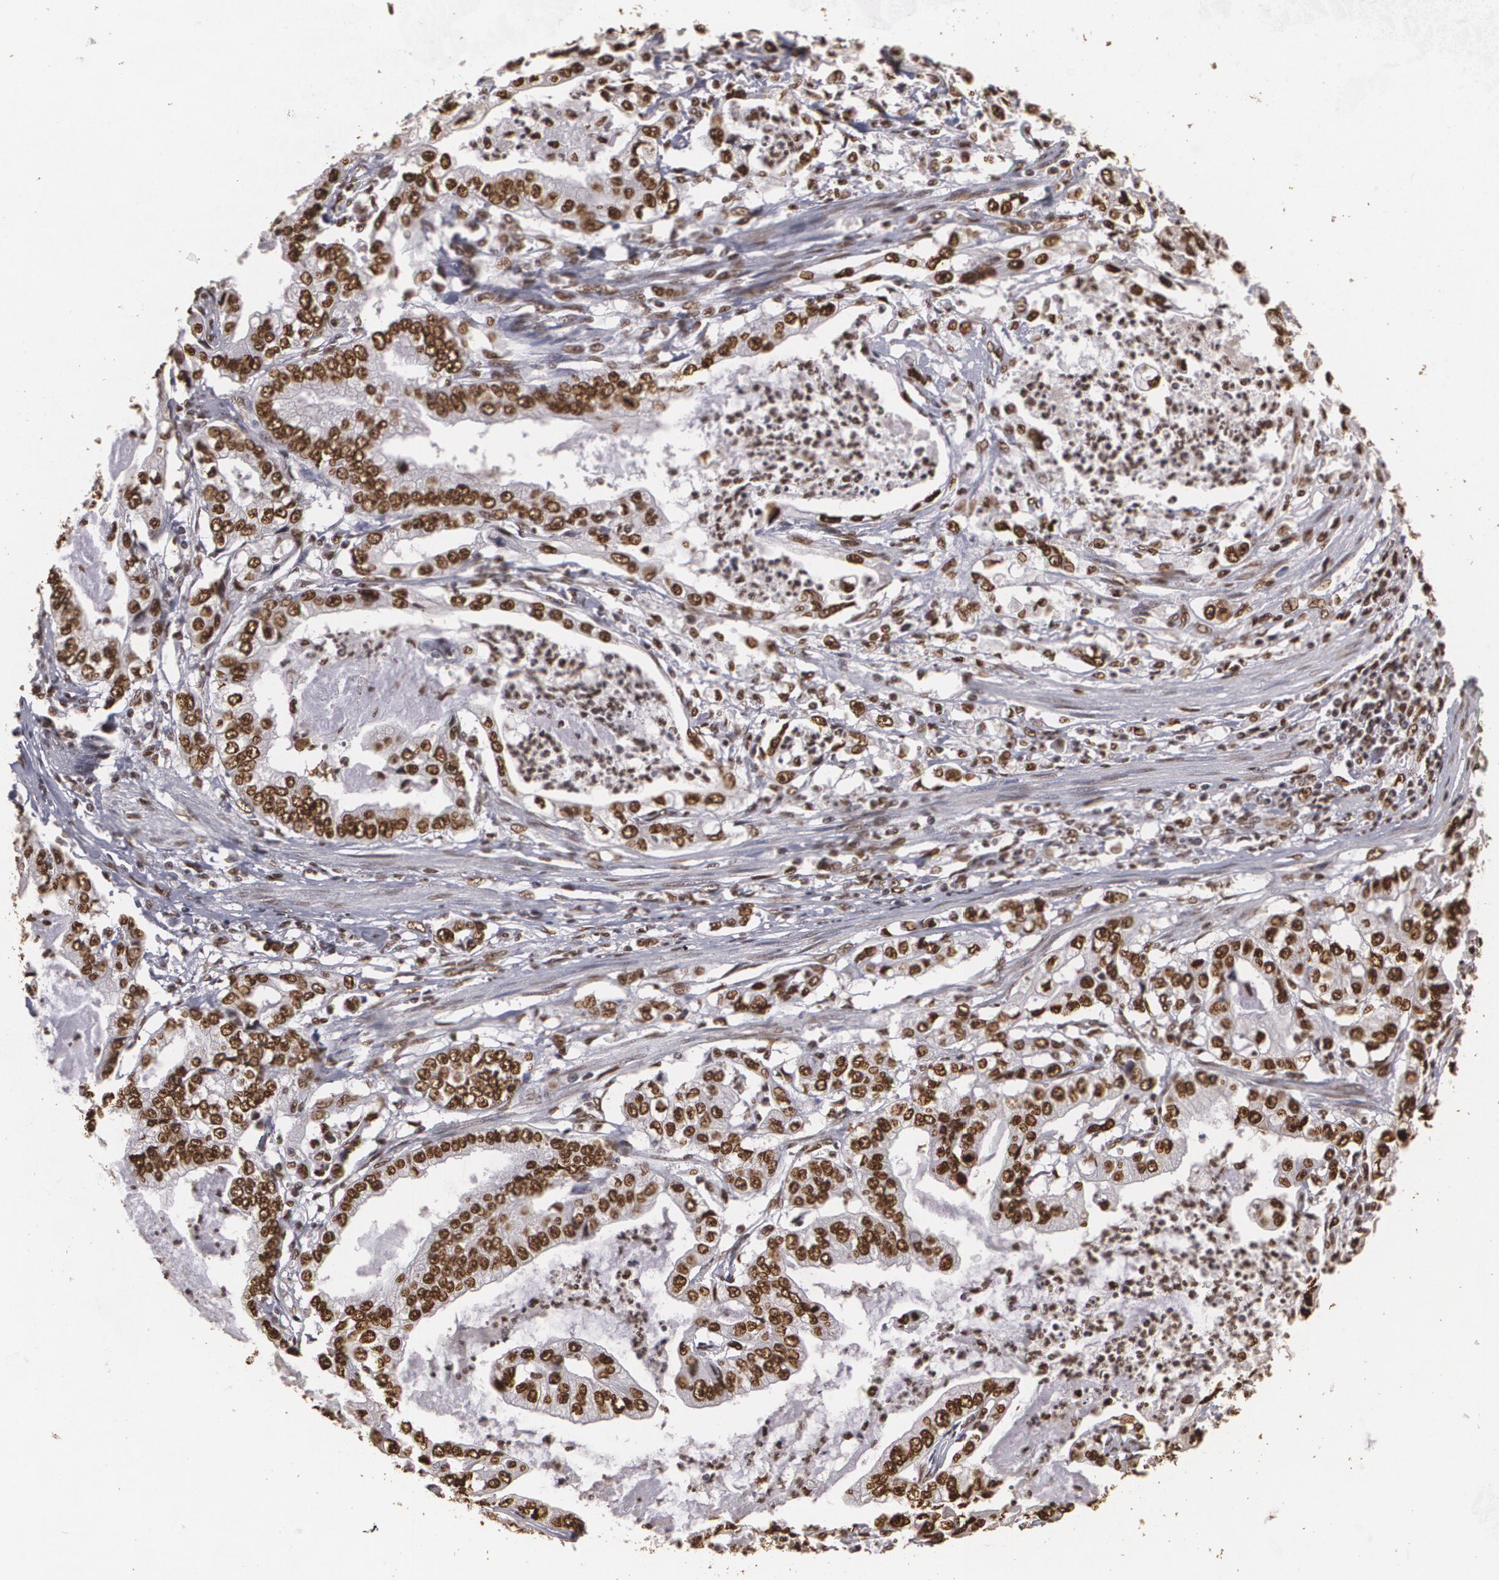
{"staining": {"intensity": "strong", "quantity": ">75%", "location": "nuclear"}, "tissue": "stomach cancer", "cell_type": "Tumor cells", "image_type": "cancer", "snomed": [{"axis": "morphology", "description": "Adenocarcinoma, NOS"}, {"axis": "topography", "description": "Pancreas"}, {"axis": "topography", "description": "Stomach, upper"}], "caption": "Stomach cancer (adenocarcinoma) was stained to show a protein in brown. There is high levels of strong nuclear staining in approximately >75% of tumor cells.", "gene": "RCOR1", "patient": {"sex": "male", "age": 77}}